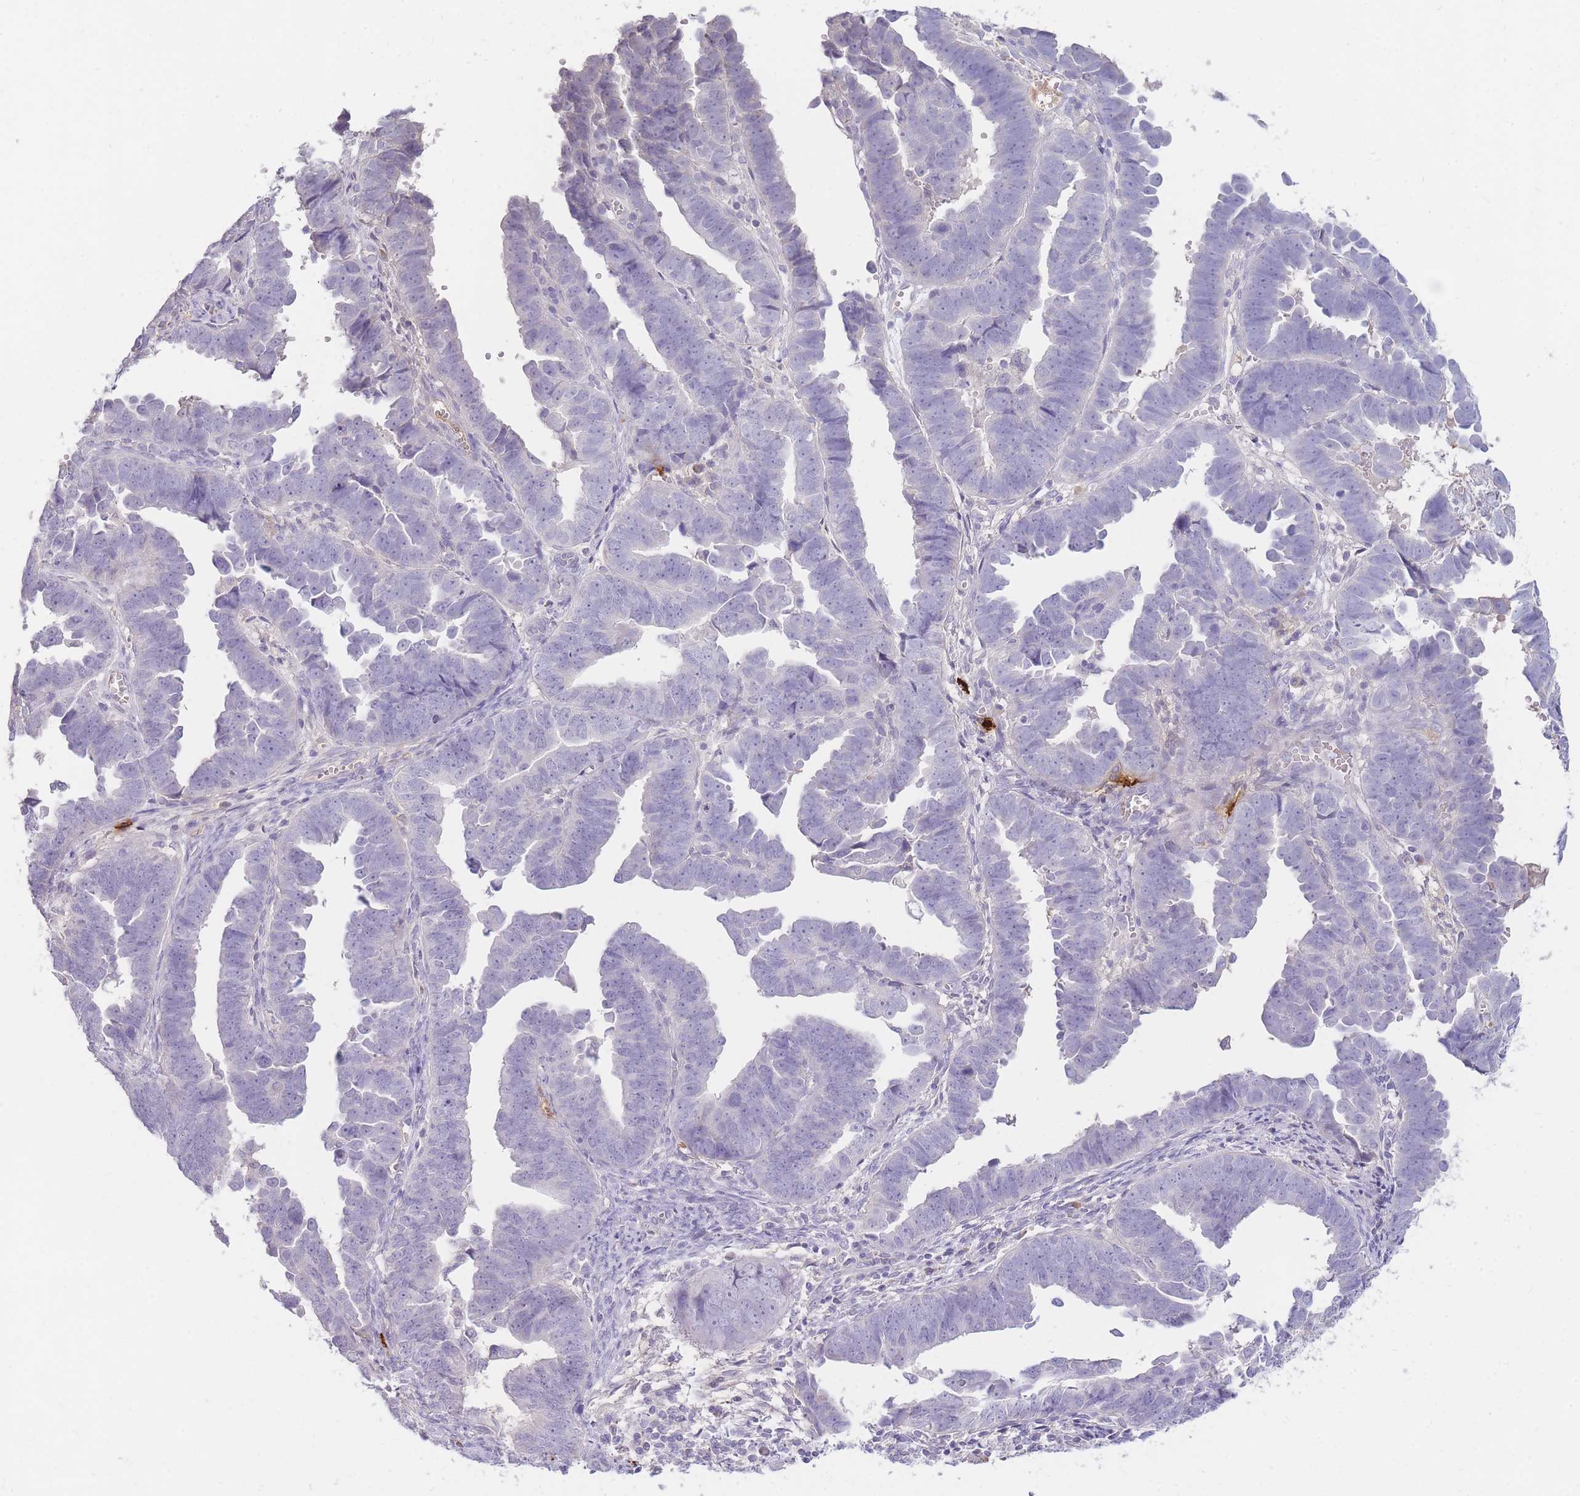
{"staining": {"intensity": "negative", "quantity": "none", "location": "none"}, "tissue": "endometrial cancer", "cell_type": "Tumor cells", "image_type": "cancer", "snomed": [{"axis": "morphology", "description": "Adenocarcinoma, NOS"}, {"axis": "topography", "description": "Endometrium"}], "caption": "Protein analysis of adenocarcinoma (endometrial) exhibits no significant positivity in tumor cells.", "gene": "TPSD1", "patient": {"sex": "female", "age": 75}}